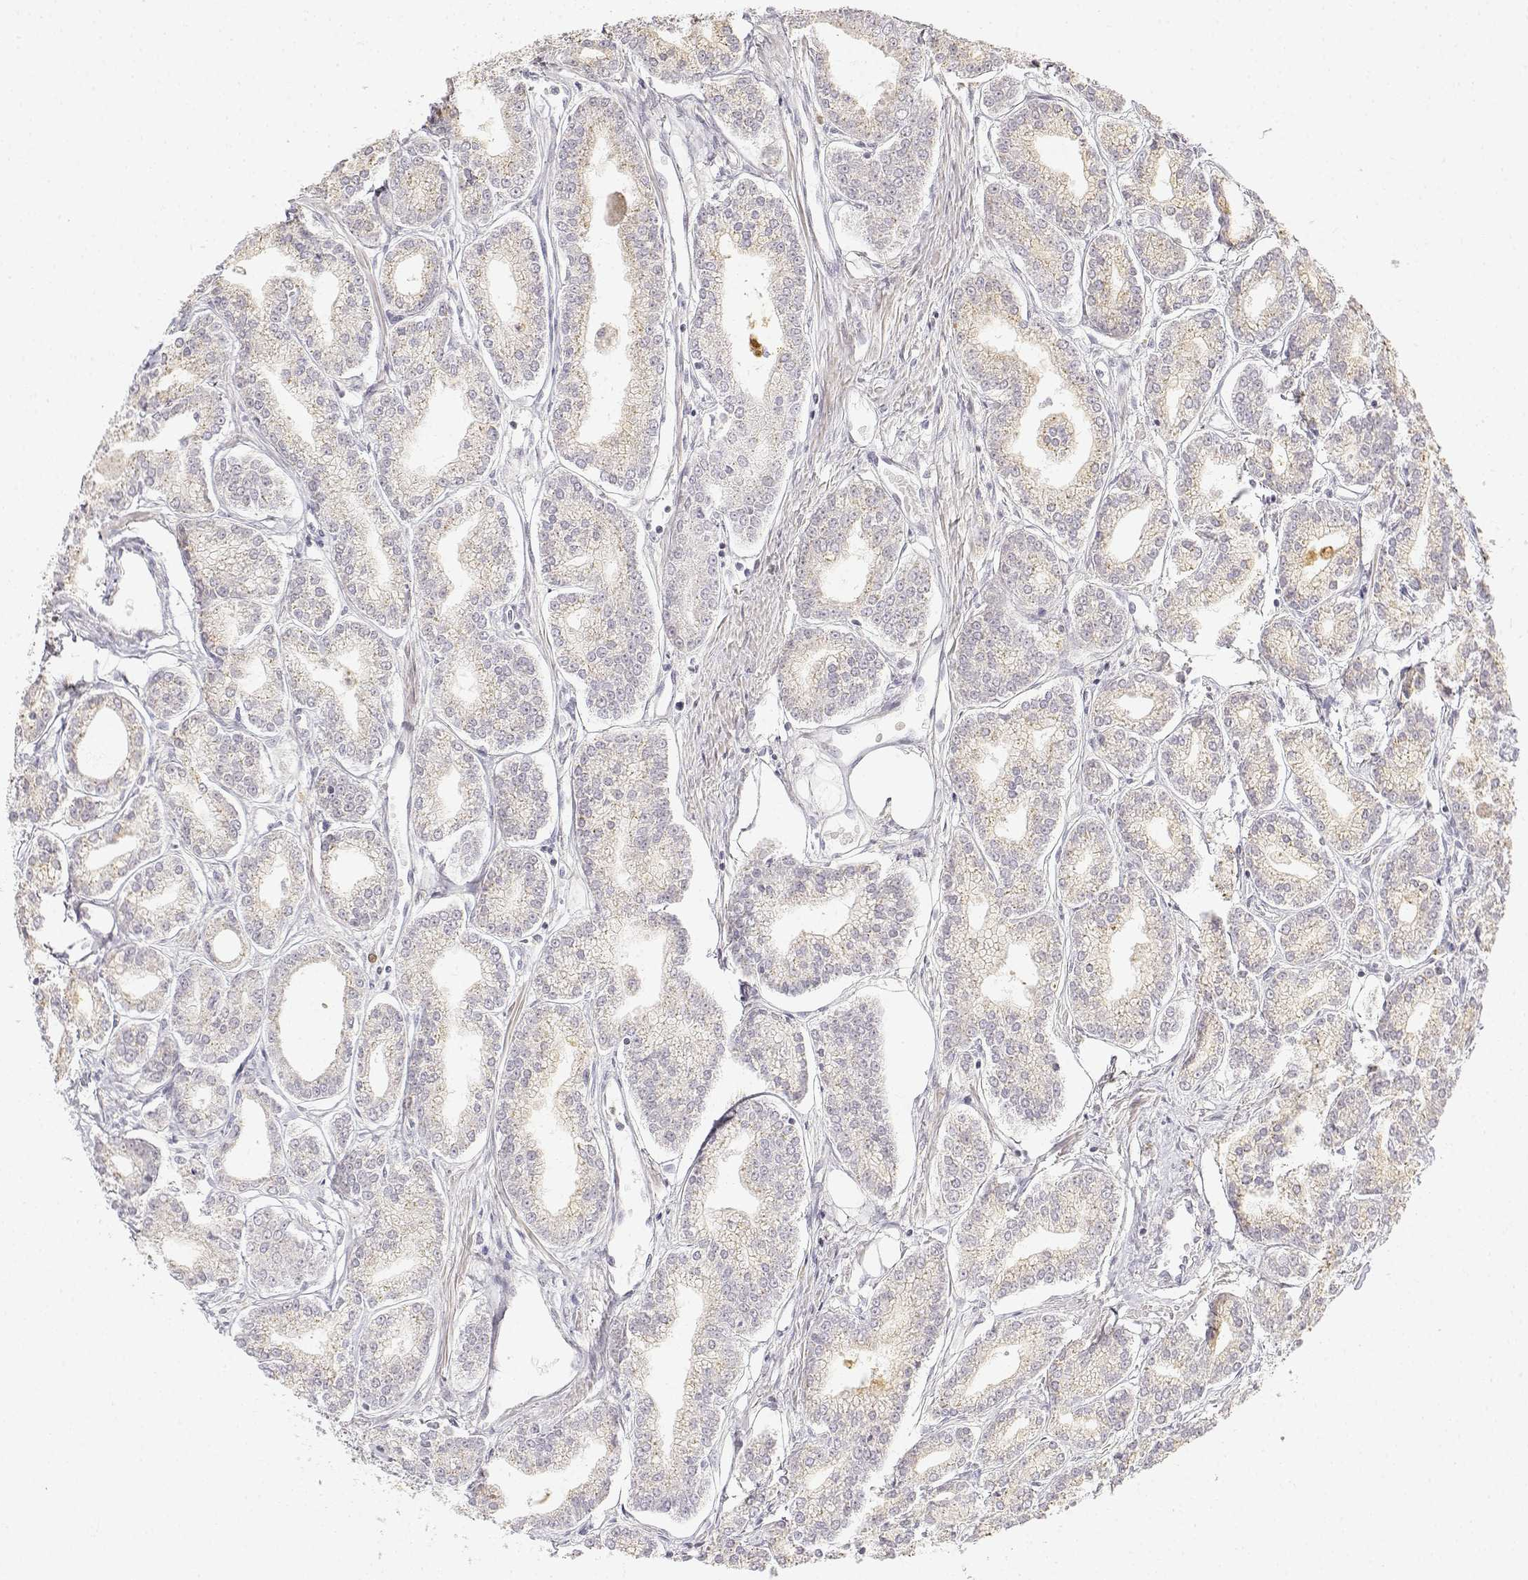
{"staining": {"intensity": "negative", "quantity": "none", "location": "none"}, "tissue": "prostate cancer", "cell_type": "Tumor cells", "image_type": "cancer", "snomed": [{"axis": "morphology", "description": "Adenocarcinoma, NOS"}, {"axis": "topography", "description": "Prostate"}], "caption": "Human prostate cancer stained for a protein using IHC shows no positivity in tumor cells.", "gene": "GLIPR1L2", "patient": {"sex": "male", "age": 71}}